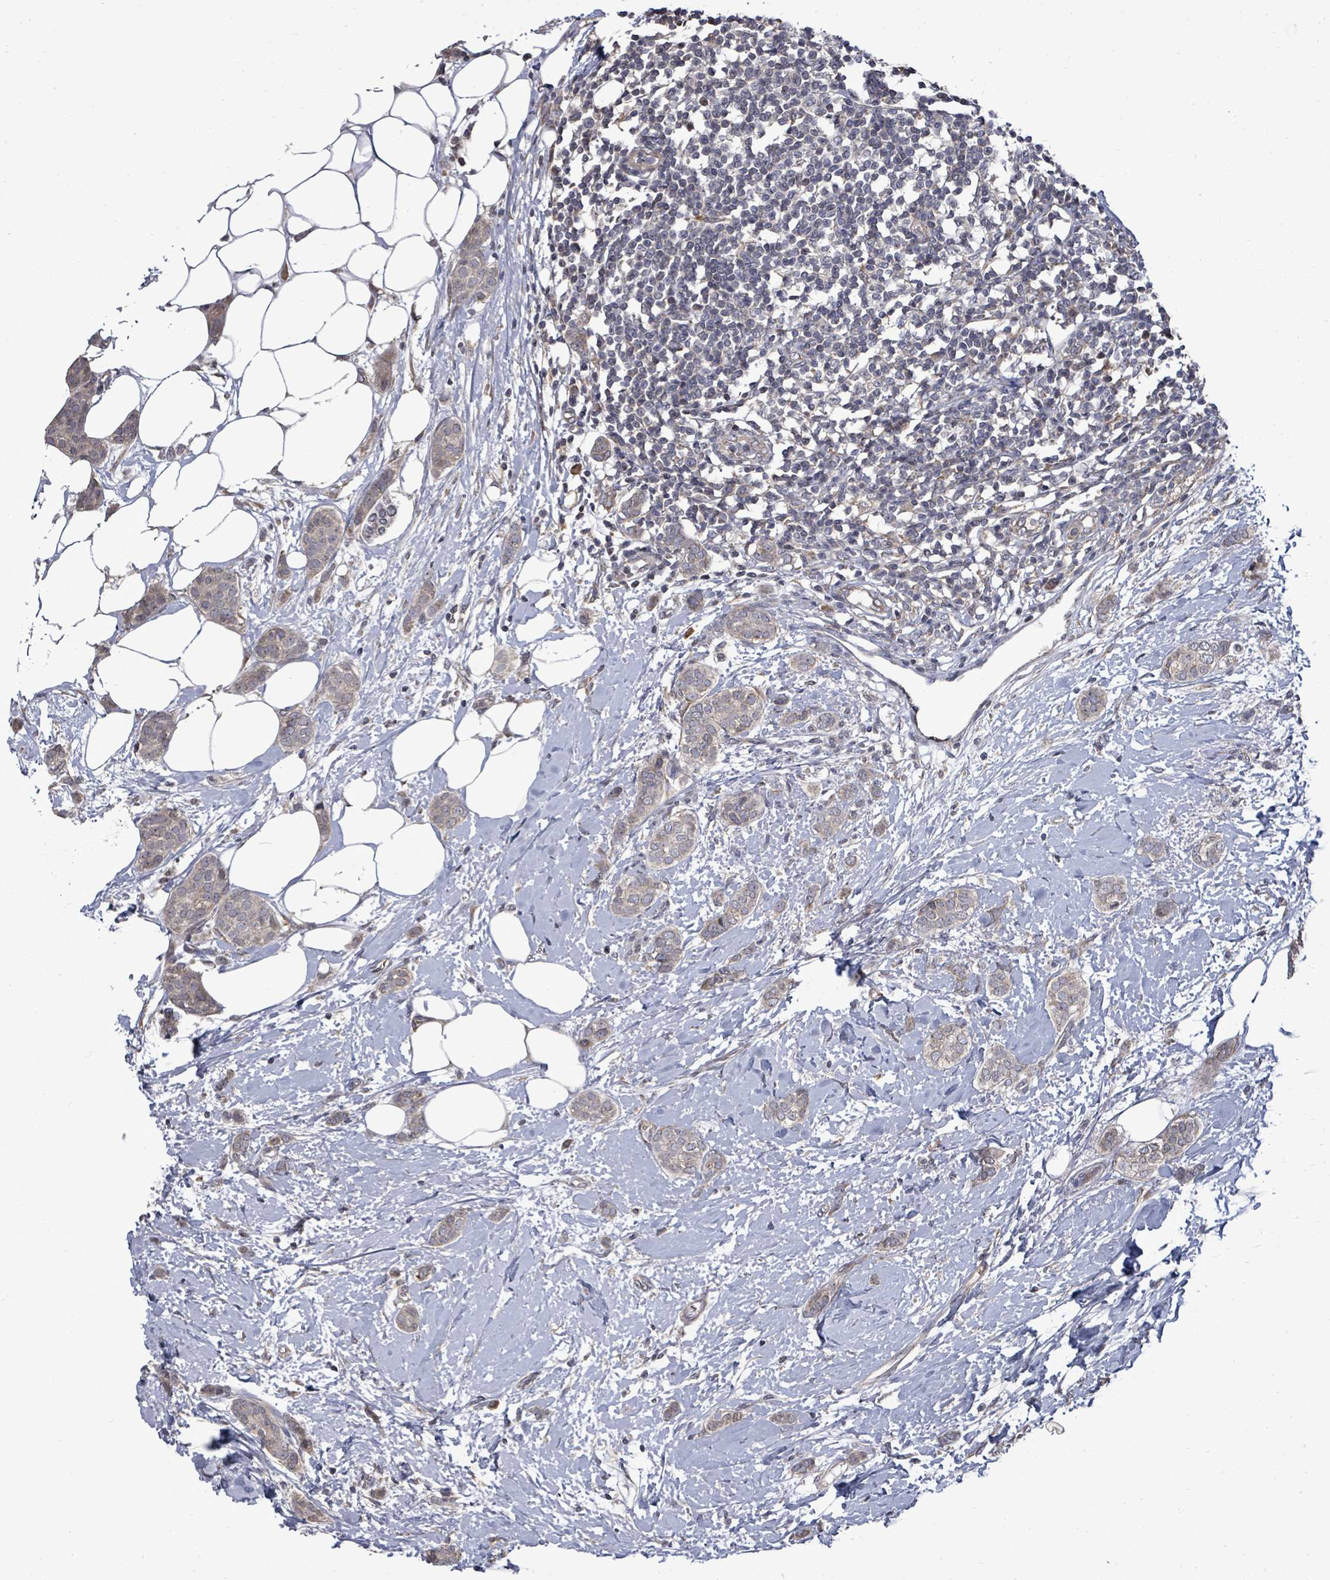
{"staining": {"intensity": "weak", "quantity": "25%-75%", "location": "cytoplasmic/membranous"}, "tissue": "breast cancer", "cell_type": "Tumor cells", "image_type": "cancer", "snomed": [{"axis": "morphology", "description": "Duct carcinoma"}, {"axis": "topography", "description": "Breast"}], "caption": "Immunohistochemical staining of human breast cancer shows low levels of weak cytoplasmic/membranous positivity in about 25%-75% of tumor cells. (IHC, brightfield microscopy, high magnification).", "gene": "POMGNT2", "patient": {"sex": "female", "age": 72}}